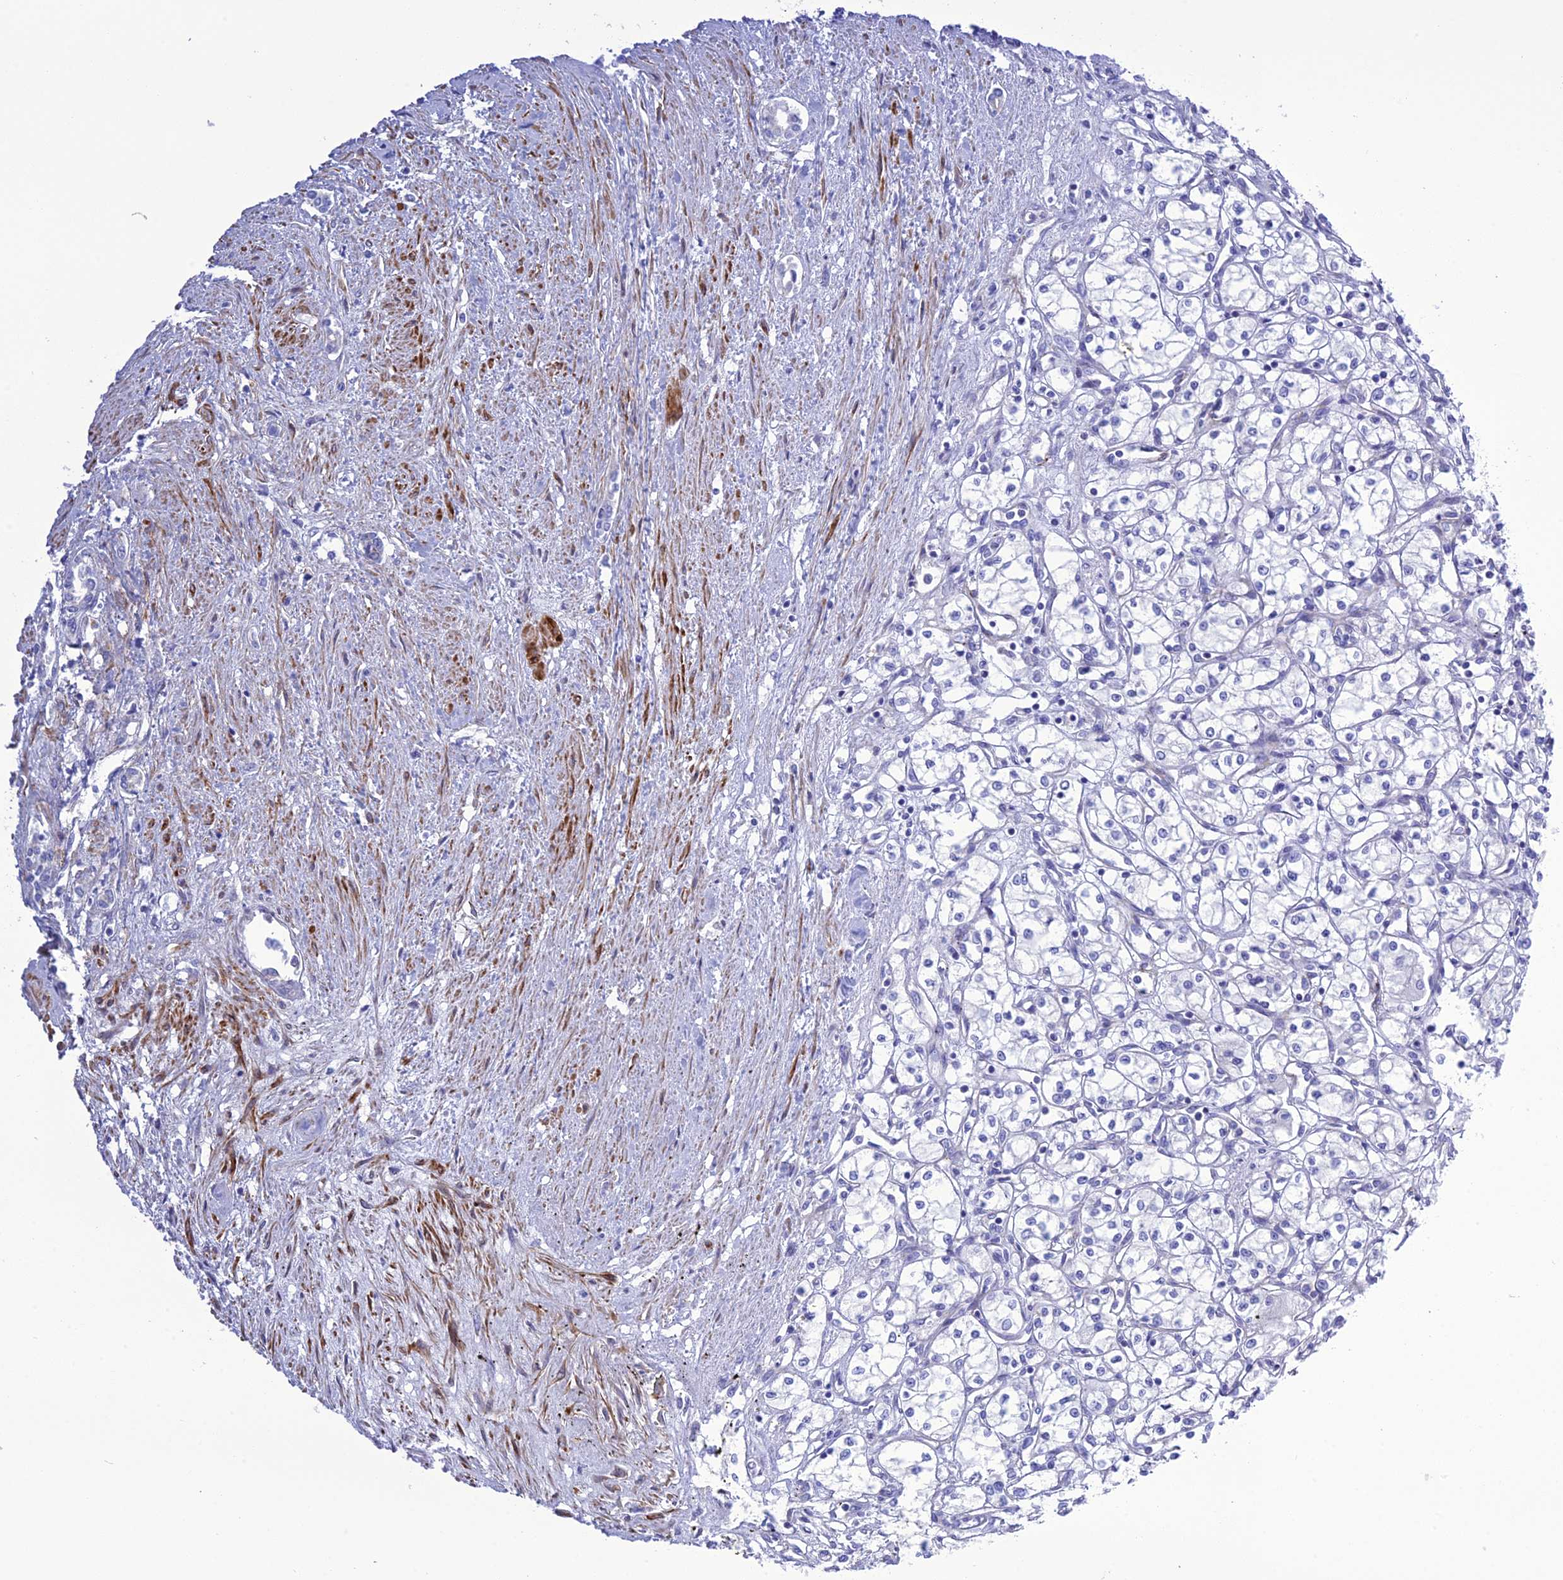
{"staining": {"intensity": "negative", "quantity": "none", "location": "none"}, "tissue": "renal cancer", "cell_type": "Tumor cells", "image_type": "cancer", "snomed": [{"axis": "morphology", "description": "Adenocarcinoma, NOS"}, {"axis": "topography", "description": "Kidney"}], "caption": "Protein analysis of renal adenocarcinoma displays no significant expression in tumor cells. (DAB (3,3'-diaminobenzidine) immunohistochemistry visualized using brightfield microscopy, high magnification).", "gene": "FRA10AC1", "patient": {"sex": "male", "age": 59}}